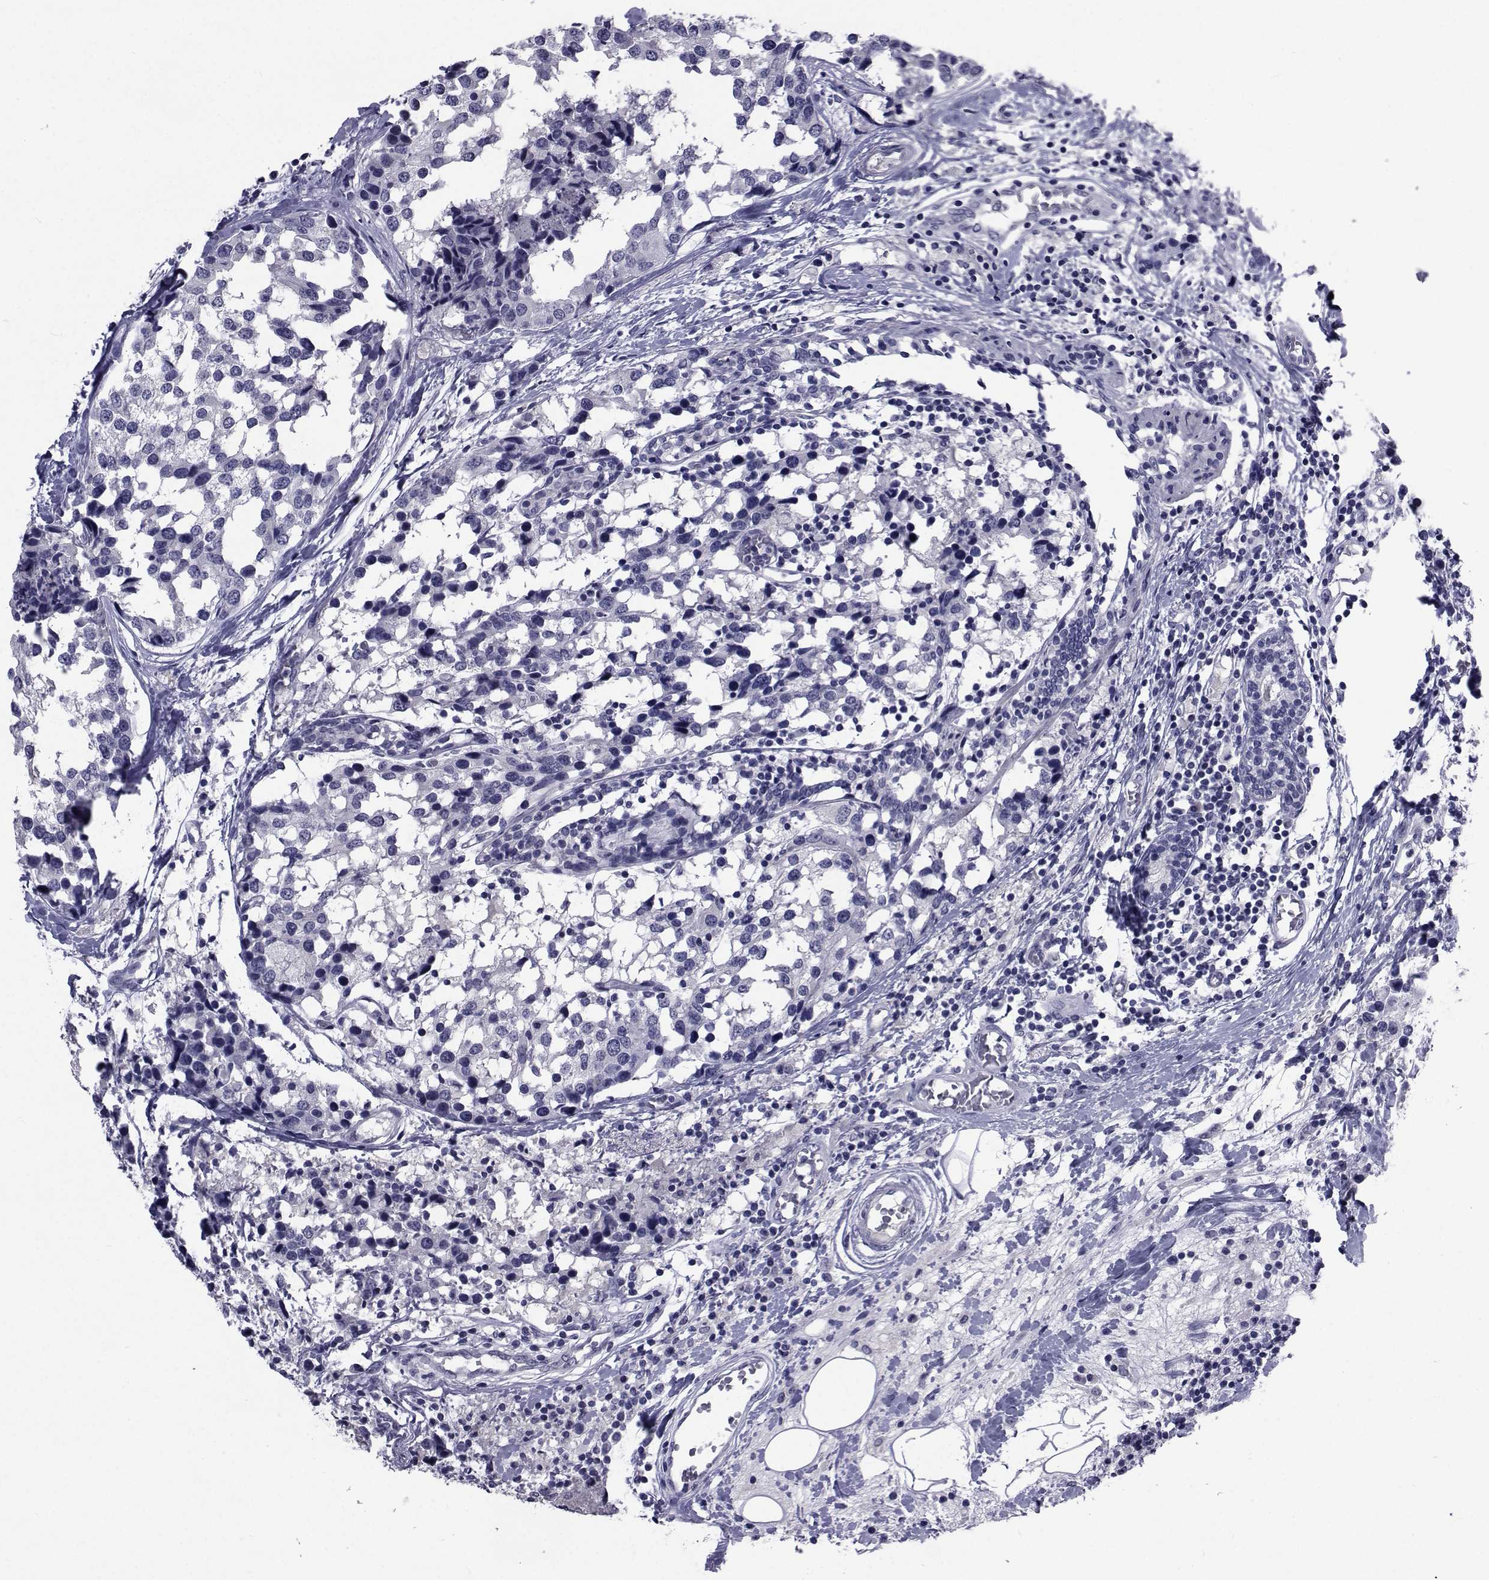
{"staining": {"intensity": "negative", "quantity": "none", "location": "none"}, "tissue": "breast cancer", "cell_type": "Tumor cells", "image_type": "cancer", "snomed": [{"axis": "morphology", "description": "Lobular carcinoma"}, {"axis": "topography", "description": "Breast"}], "caption": "A histopathology image of breast lobular carcinoma stained for a protein displays no brown staining in tumor cells. The staining is performed using DAB brown chromogen with nuclei counter-stained in using hematoxylin.", "gene": "SEMA5B", "patient": {"sex": "female", "age": 59}}